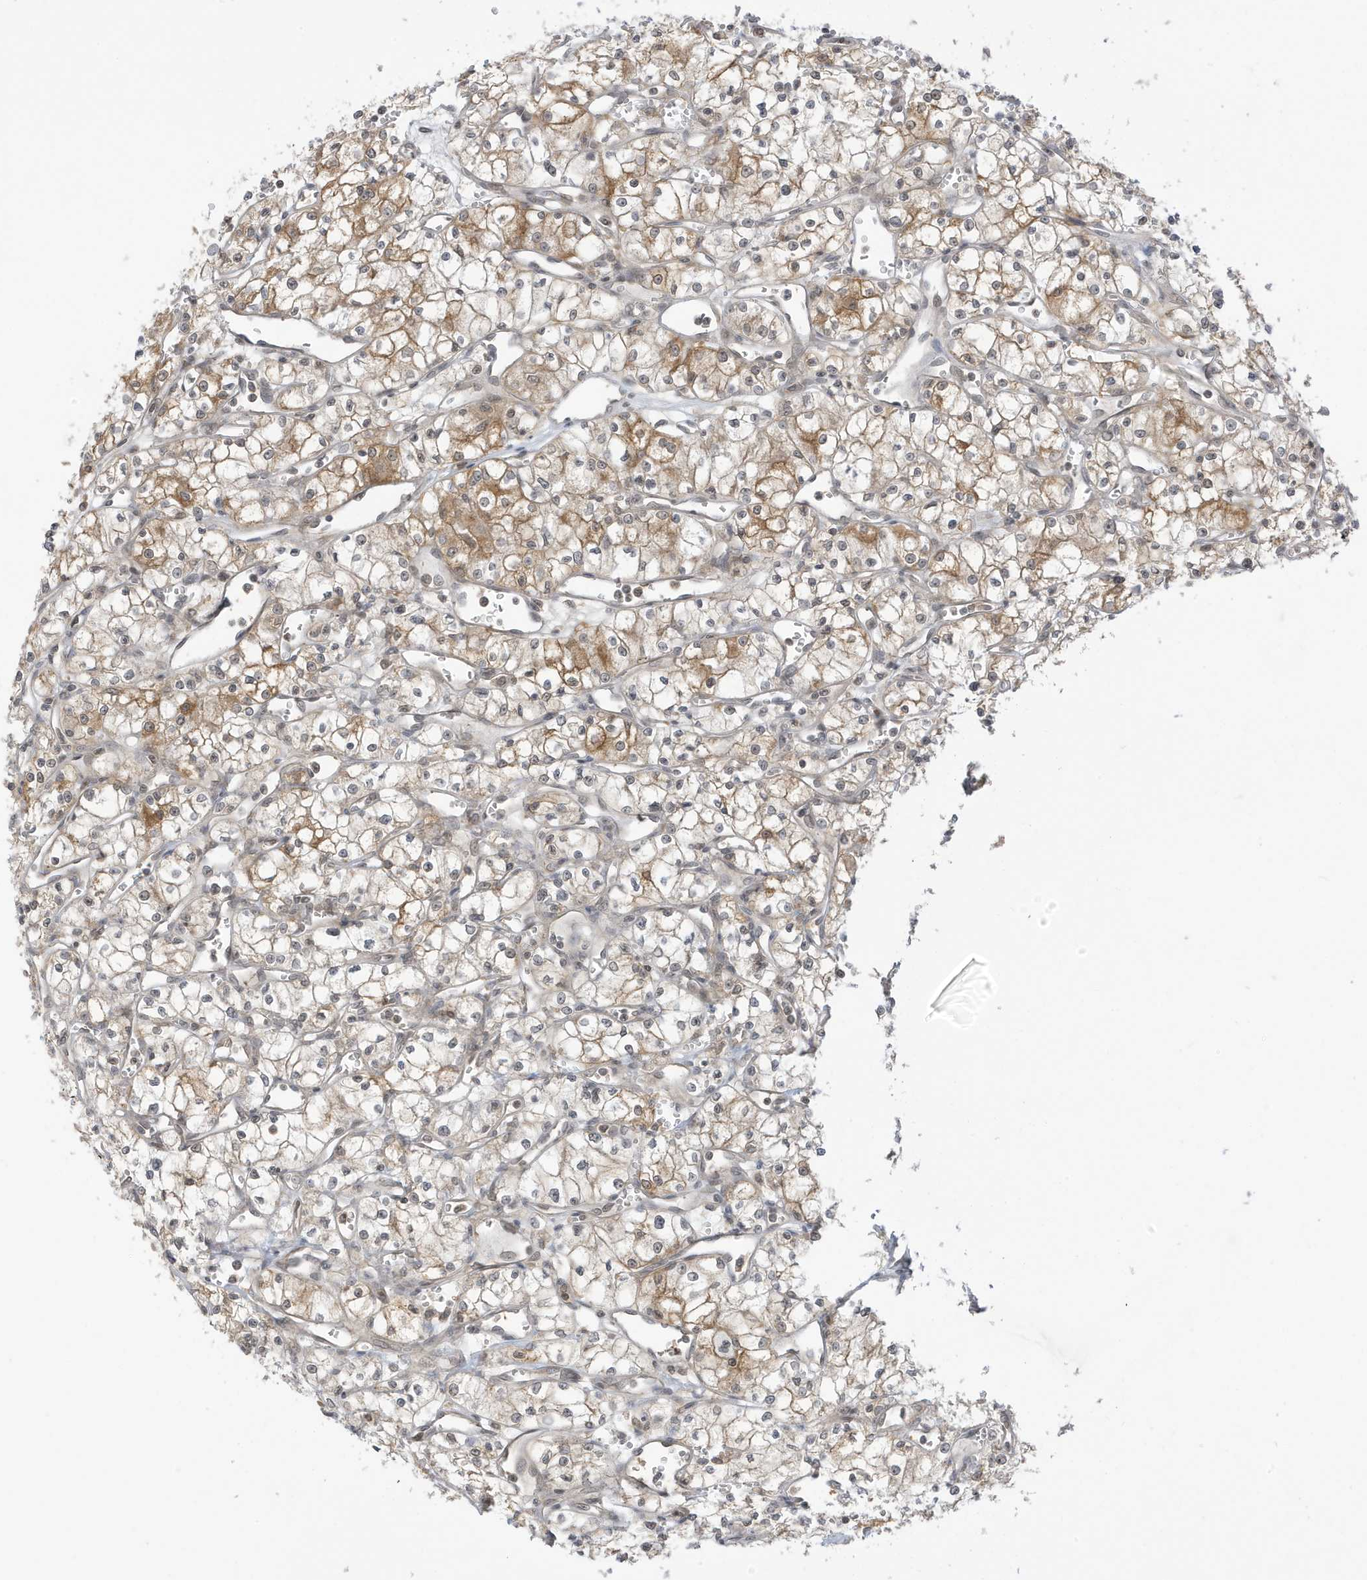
{"staining": {"intensity": "moderate", "quantity": ">75%", "location": "cytoplasmic/membranous,nuclear"}, "tissue": "renal cancer", "cell_type": "Tumor cells", "image_type": "cancer", "snomed": [{"axis": "morphology", "description": "Adenocarcinoma, NOS"}, {"axis": "topography", "description": "Kidney"}], "caption": "Renal cancer stained with DAB IHC reveals medium levels of moderate cytoplasmic/membranous and nuclear positivity in about >75% of tumor cells.", "gene": "TAB3", "patient": {"sex": "male", "age": 59}}